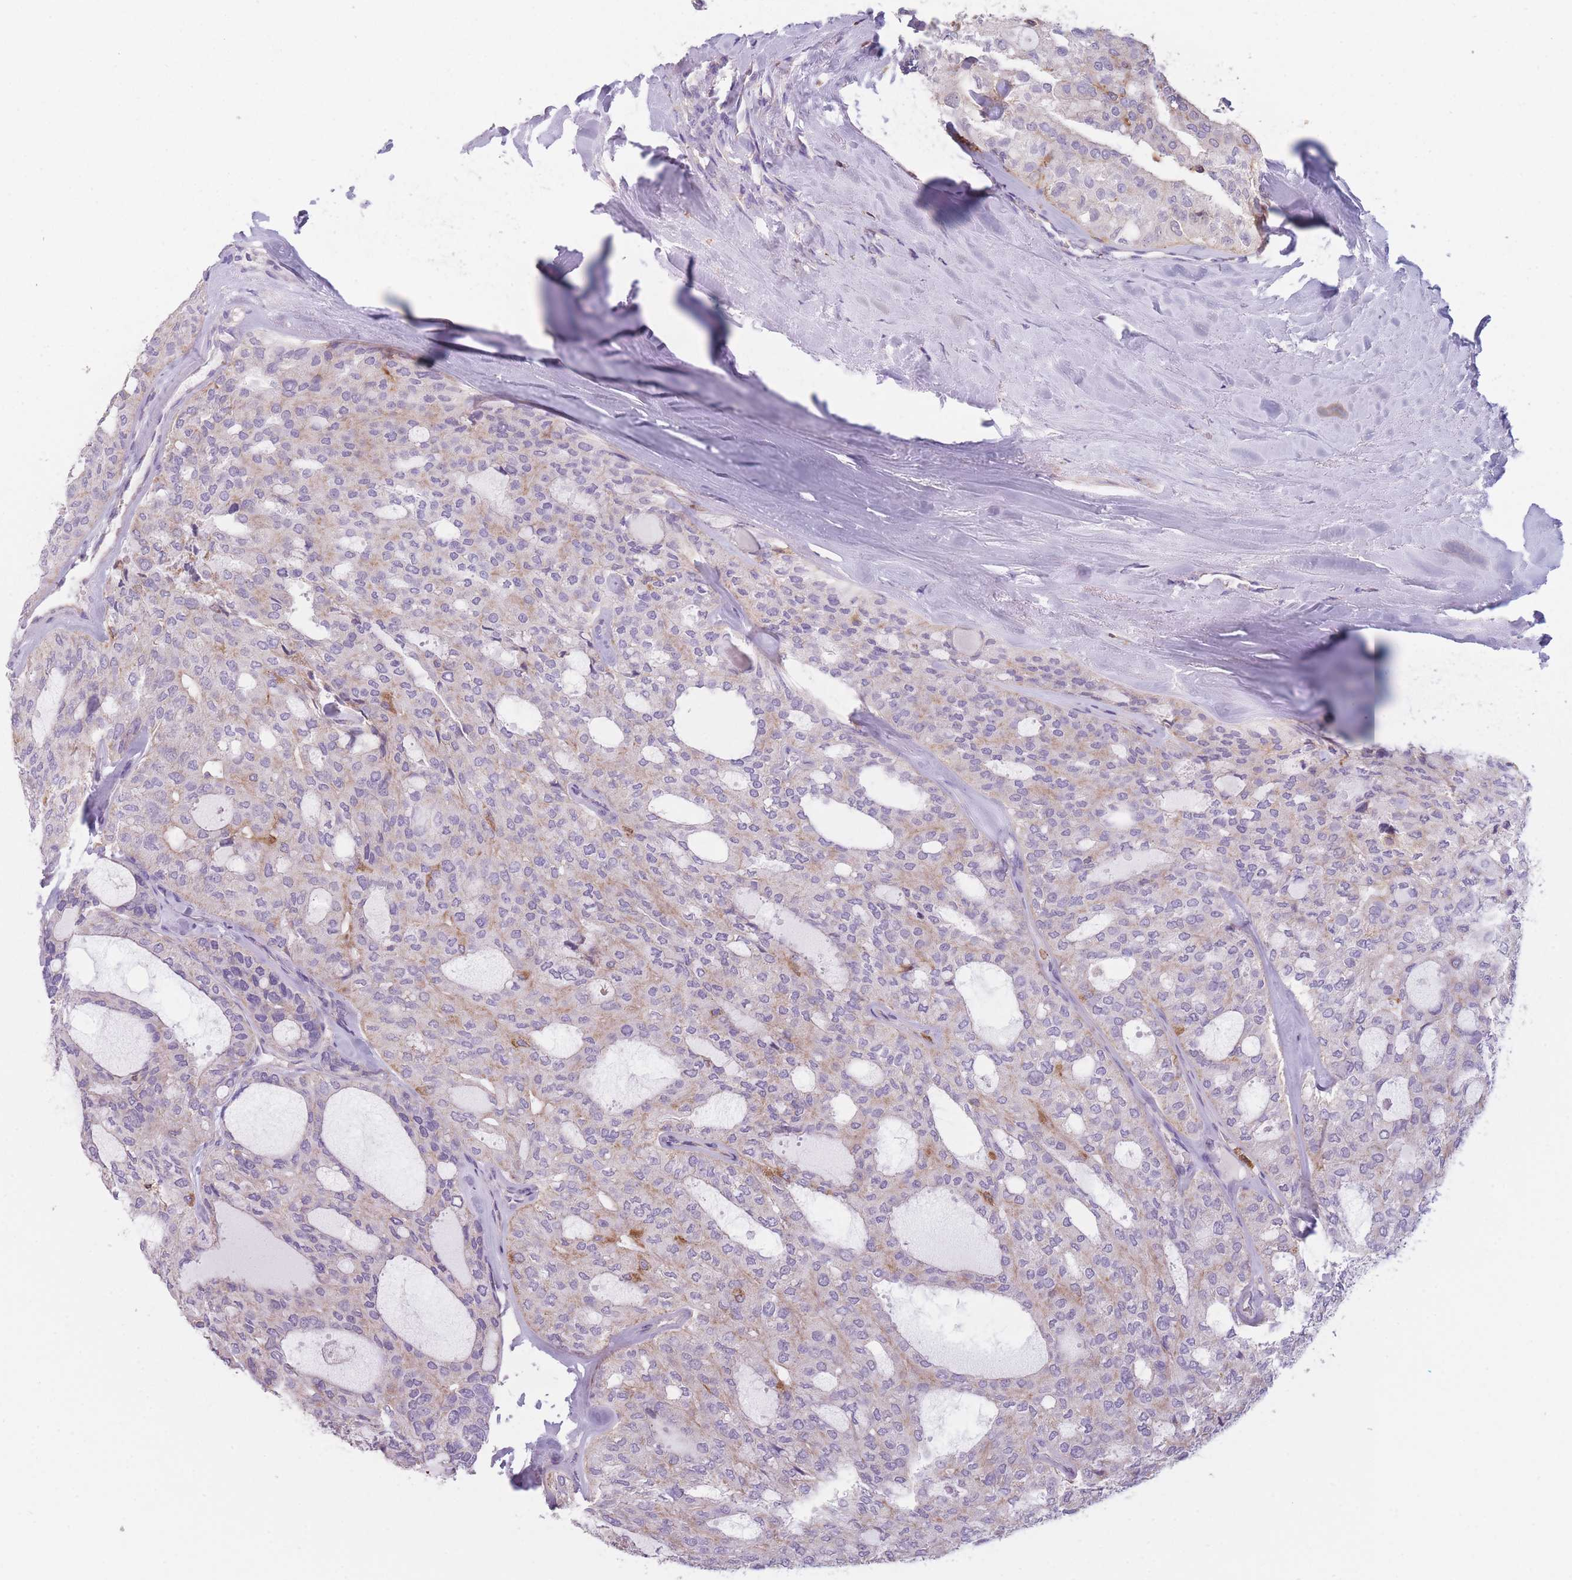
{"staining": {"intensity": "weak", "quantity": "<25%", "location": "cytoplasmic/membranous"}, "tissue": "thyroid cancer", "cell_type": "Tumor cells", "image_type": "cancer", "snomed": [{"axis": "morphology", "description": "Follicular adenoma carcinoma, NOS"}, {"axis": "topography", "description": "Thyroid gland"}], "caption": "Tumor cells show no significant protein positivity in thyroid follicular adenoma carcinoma. The staining was performed using DAB to visualize the protein expression in brown, while the nuclei were stained in blue with hematoxylin (Magnification: 20x).", "gene": "PRAM1", "patient": {"sex": "male", "age": 75}}